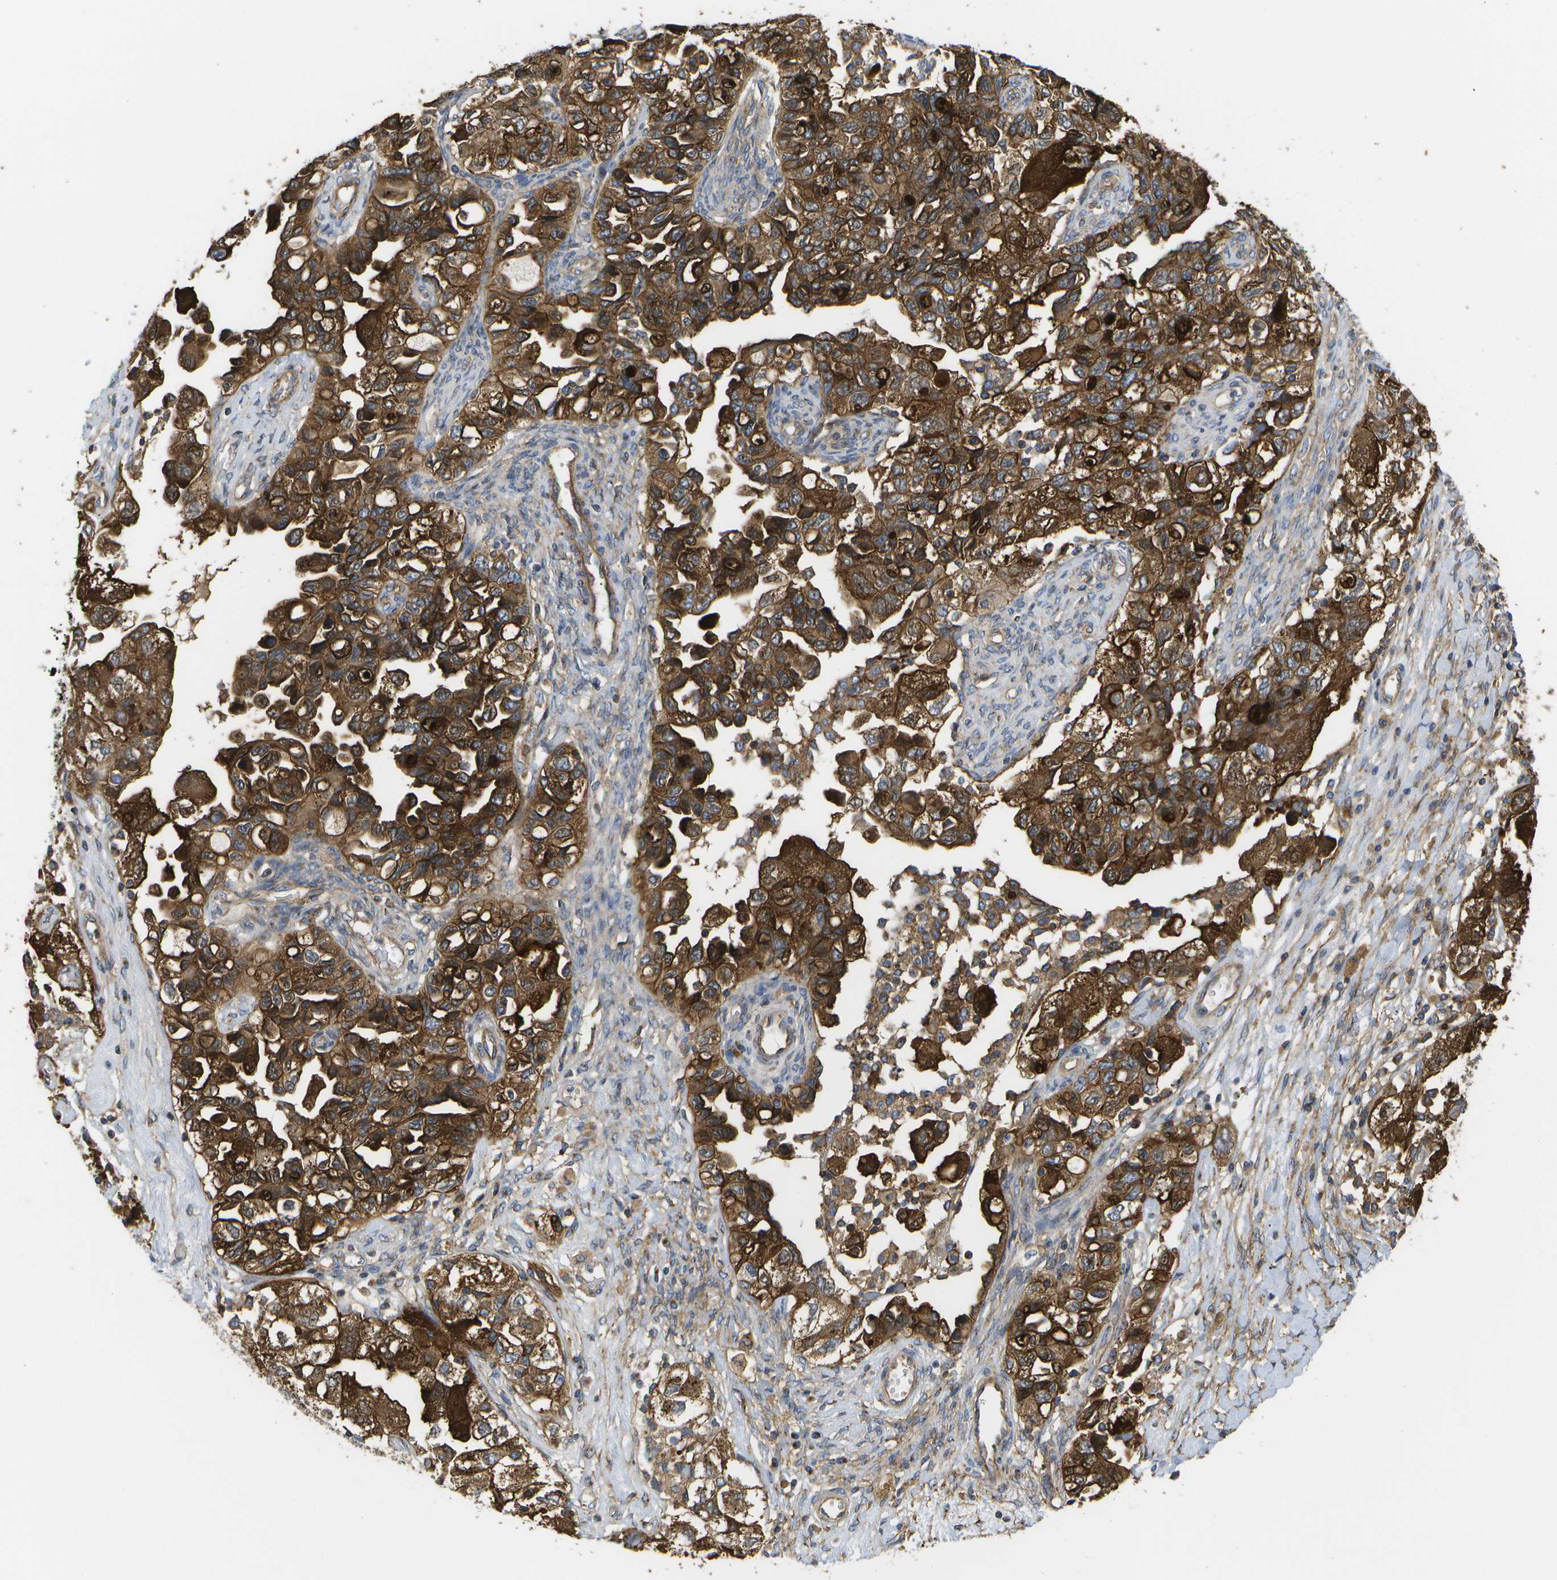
{"staining": {"intensity": "strong", "quantity": ">75%", "location": "cytoplasmic/membranous"}, "tissue": "ovarian cancer", "cell_type": "Tumor cells", "image_type": "cancer", "snomed": [{"axis": "morphology", "description": "Carcinoma, NOS"}, {"axis": "morphology", "description": "Cystadenocarcinoma, serous, NOS"}, {"axis": "topography", "description": "Ovary"}], "caption": "Tumor cells display high levels of strong cytoplasmic/membranous expression in about >75% of cells in serous cystadenocarcinoma (ovarian).", "gene": "BST2", "patient": {"sex": "female", "age": 69}}